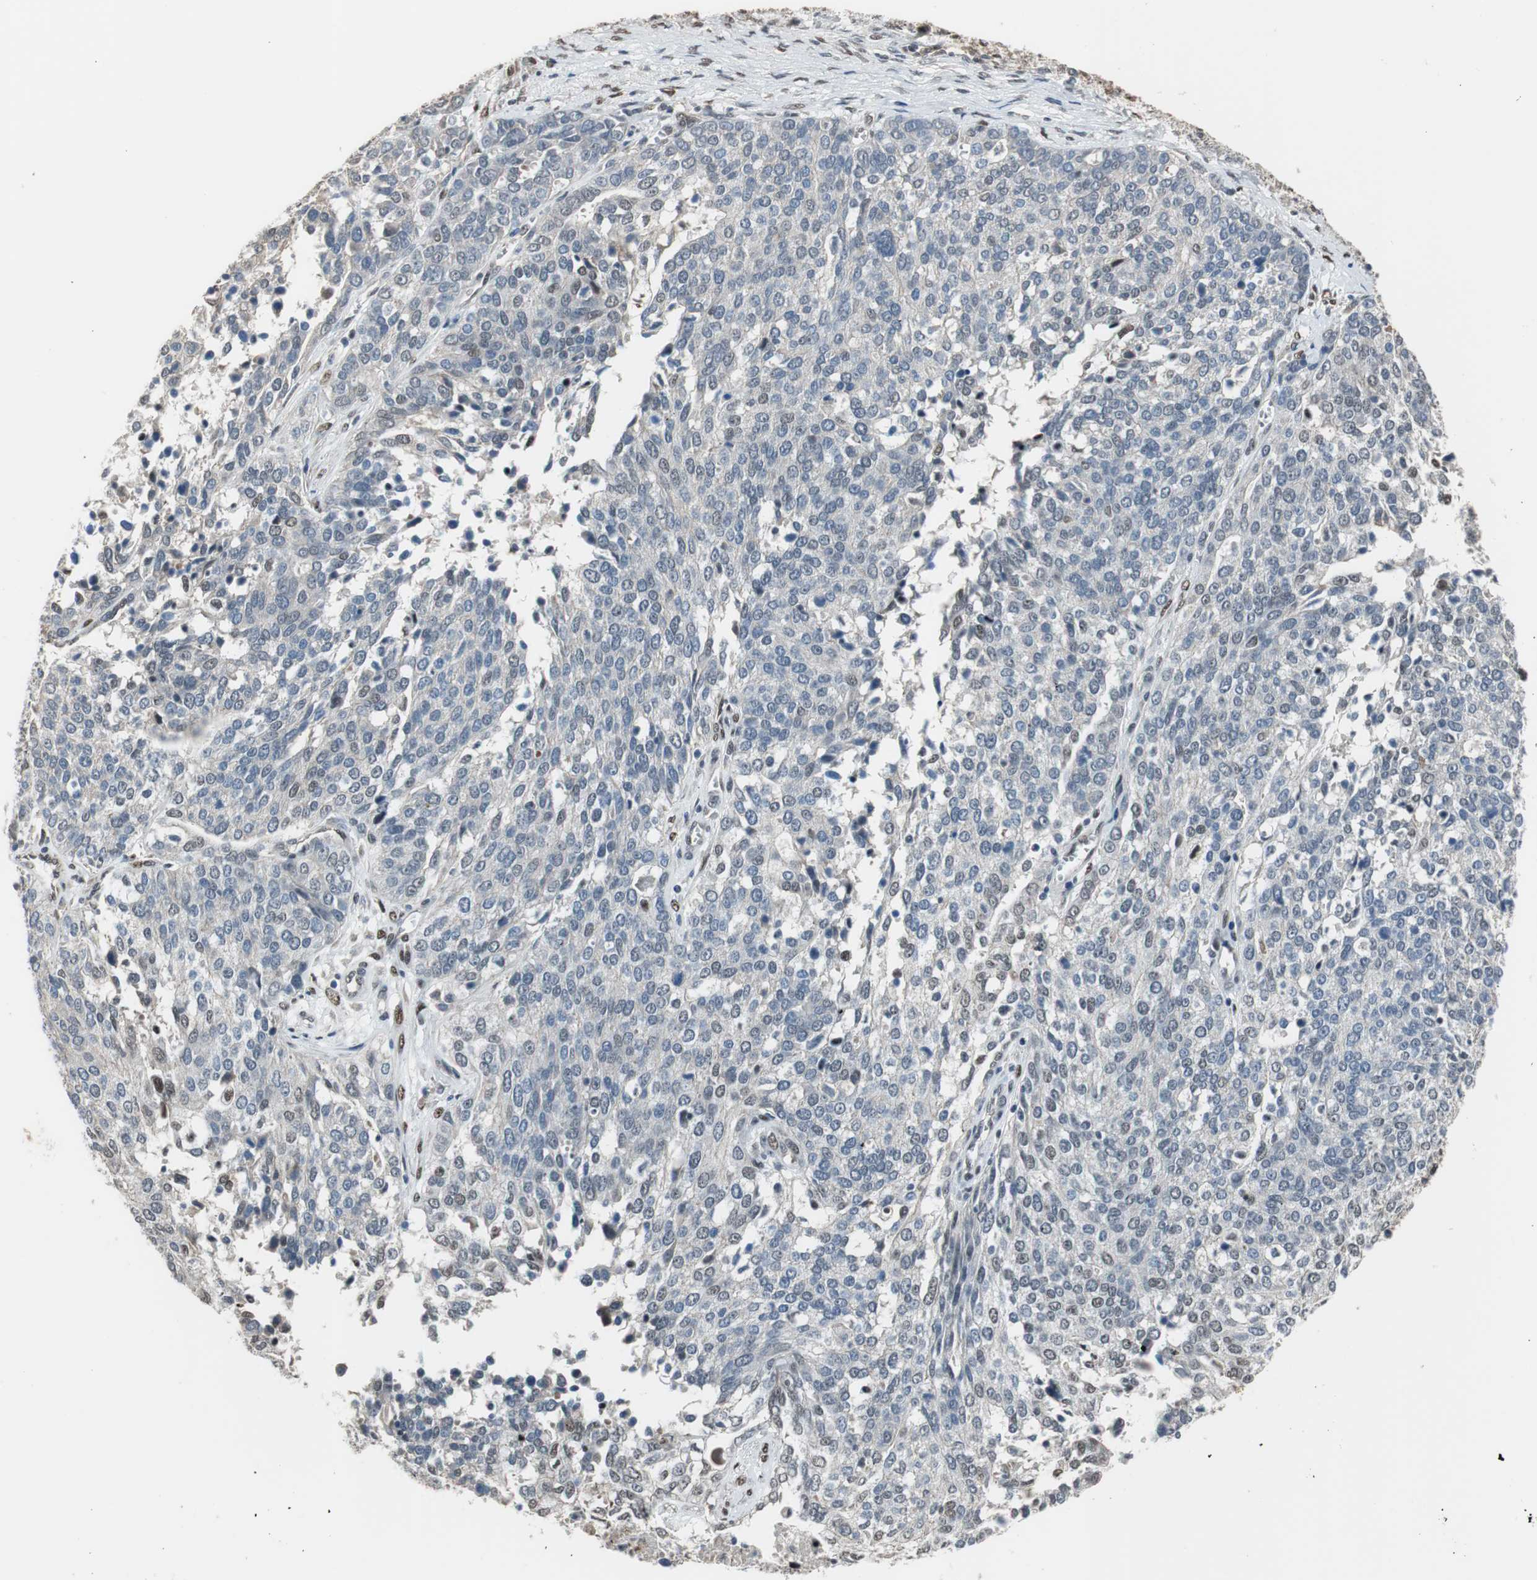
{"staining": {"intensity": "negative", "quantity": "none", "location": "none"}, "tissue": "ovarian cancer", "cell_type": "Tumor cells", "image_type": "cancer", "snomed": [{"axis": "morphology", "description": "Cystadenocarcinoma, serous, NOS"}, {"axis": "topography", "description": "Ovary"}], "caption": "The photomicrograph shows no staining of tumor cells in ovarian cancer (serous cystadenocarcinoma).", "gene": "PML", "patient": {"sex": "female", "age": 44}}